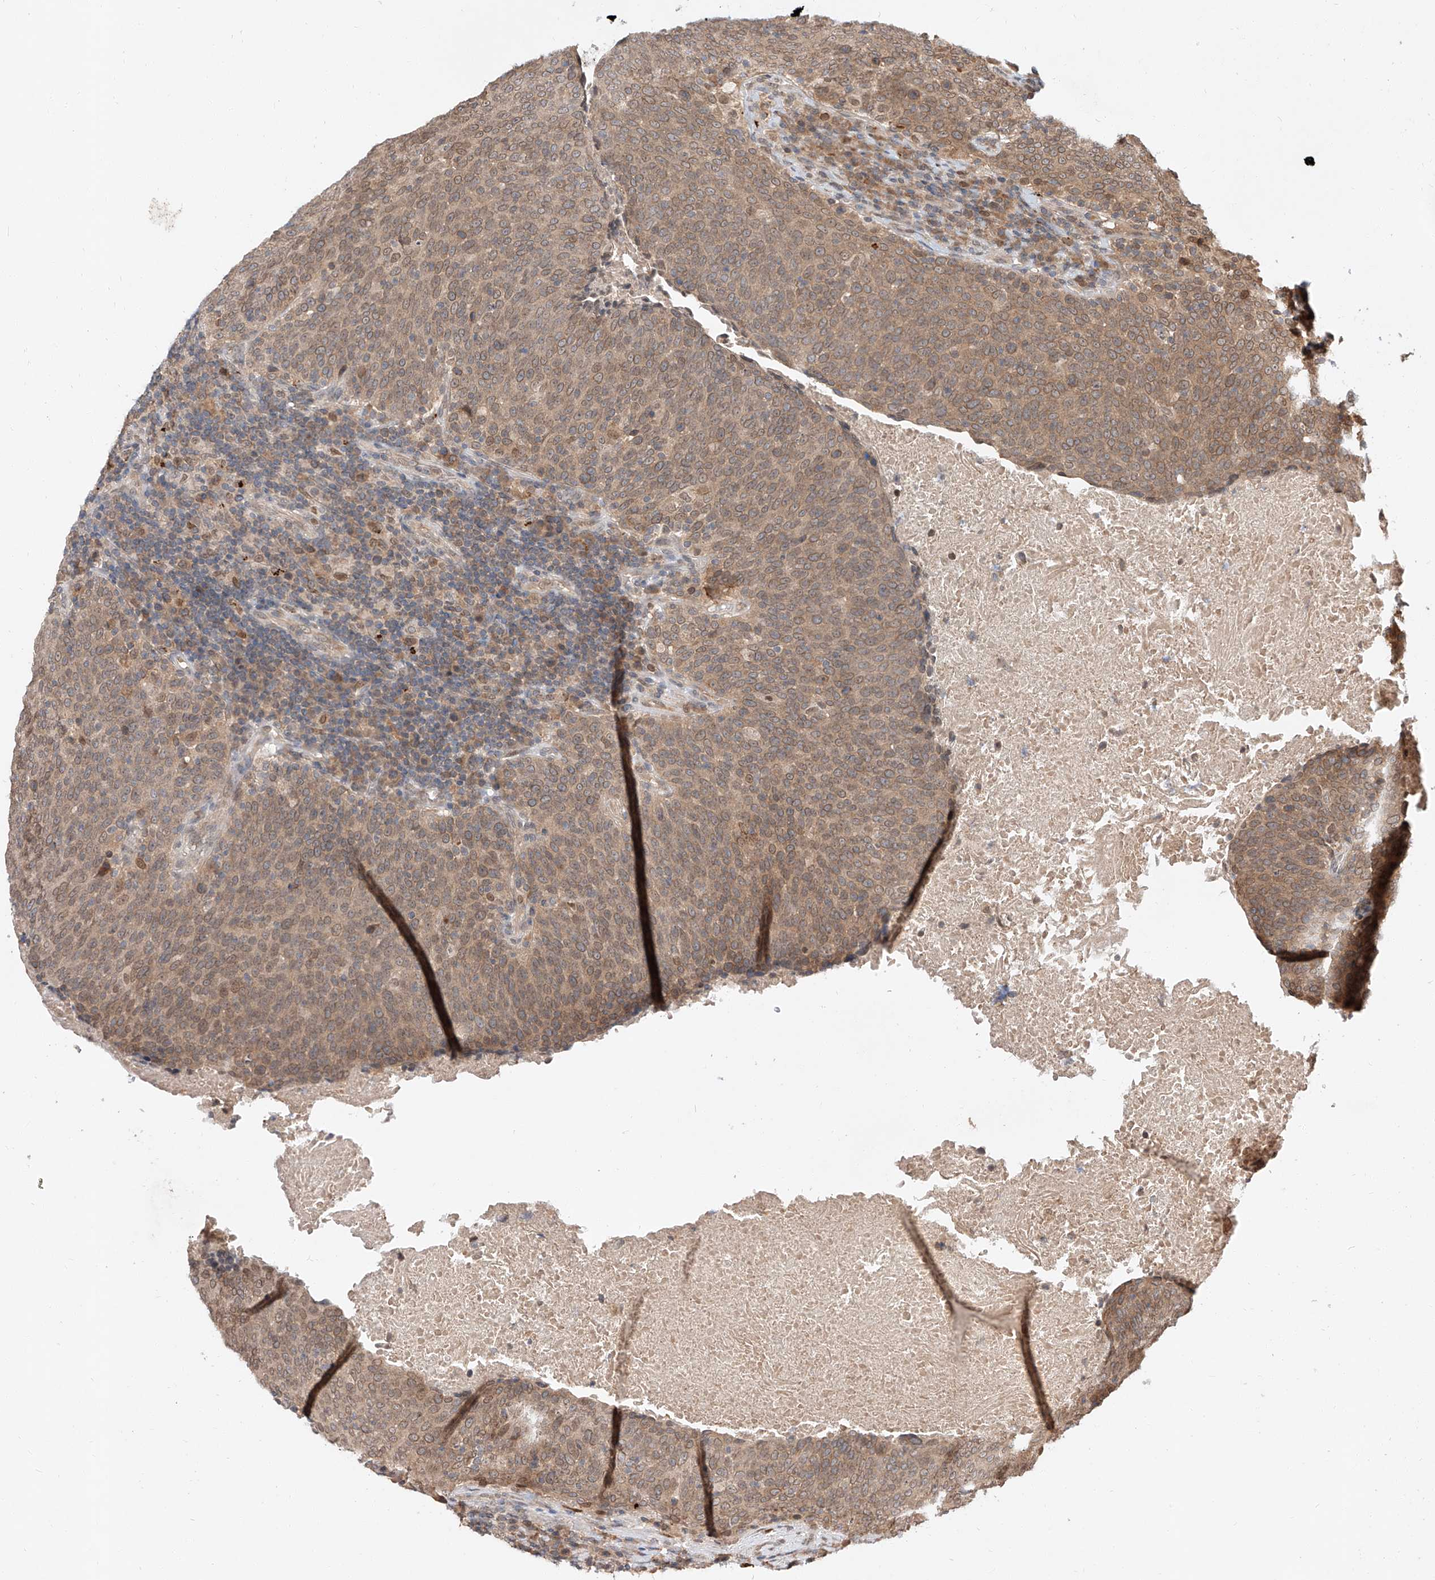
{"staining": {"intensity": "moderate", "quantity": ">75%", "location": "cytoplasmic/membranous,nuclear"}, "tissue": "head and neck cancer", "cell_type": "Tumor cells", "image_type": "cancer", "snomed": [{"axis": "morphology", "description": "Squamous cell carcinoma, NOS"}, {"axis": "morphology", "description": "Squamous cell carcinoma, metastatic, NOS"}, {"axis": "topography", "description": "Lymph node"}, {"axis": "topography", "description": "Head-Neck"}], "caption": "Tumor cells show moderate cytoplasmic/membranous and nuclear positivity in approximately >75% of cells in head and neck cancer (squamous cell carcinoma).", "gene": "DIRAS3", "patient": {"sex": "male", "age": 62}}